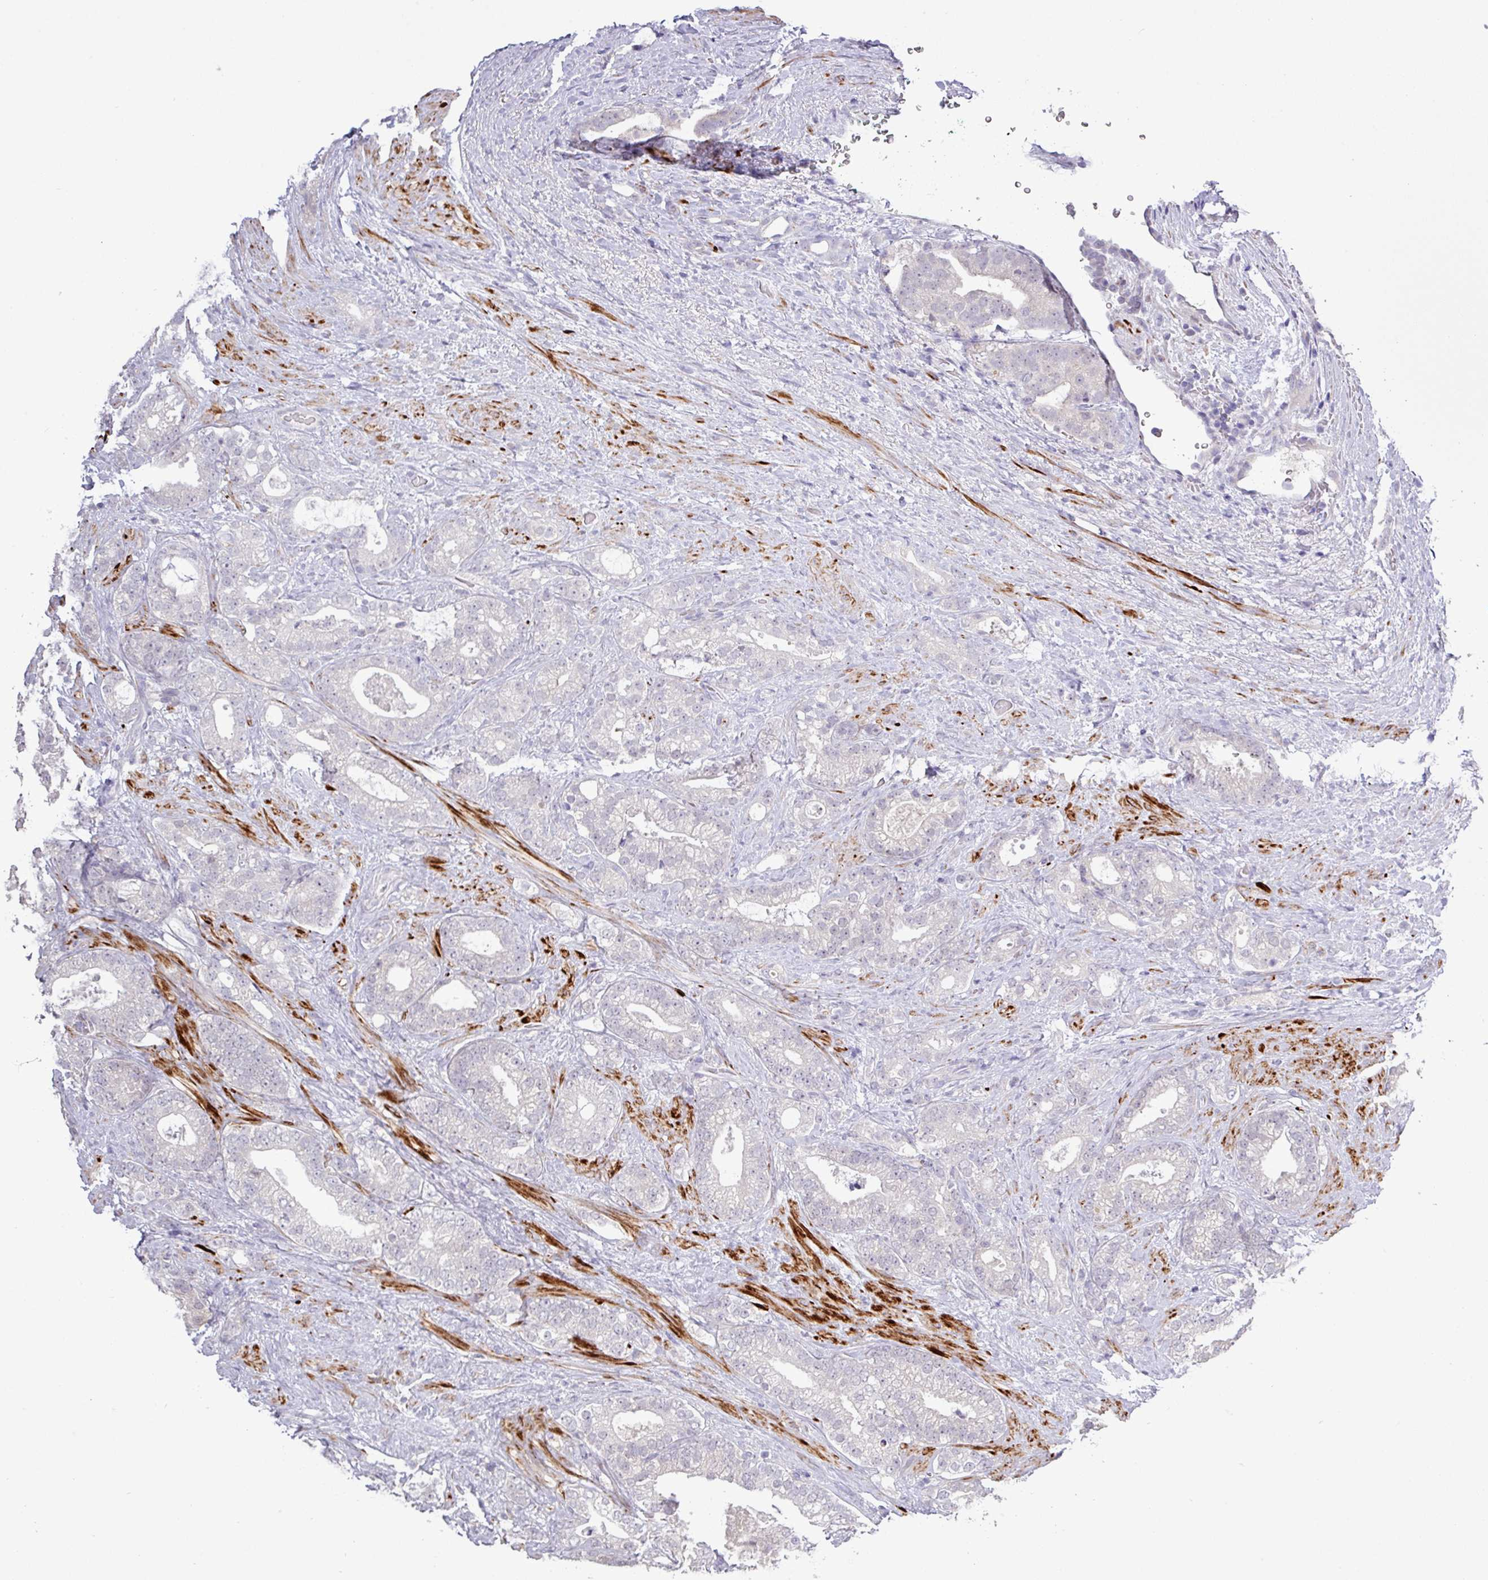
{"staining": {"intensity": "negative", "quantity": "none", "location": "none"}, "tissue": "prostate cancer", "cell_type": "Tumor cells", "image_type": "cancer", "snomed": [{"axis": "morphology", "description": "Adenocarcinoma, High grade"}, {"axis": "topography", "description": "Prostate and seminal vesicle, NOS"}], "caption": "High power microscopy photomicrograph of an immunohistochemistry image of prostate high-grade adenocarcinoma, revealing no significant expression in tumor cells.", "gene": "RIPPLY1", "patient": {"sex": "male", "age": 67}}